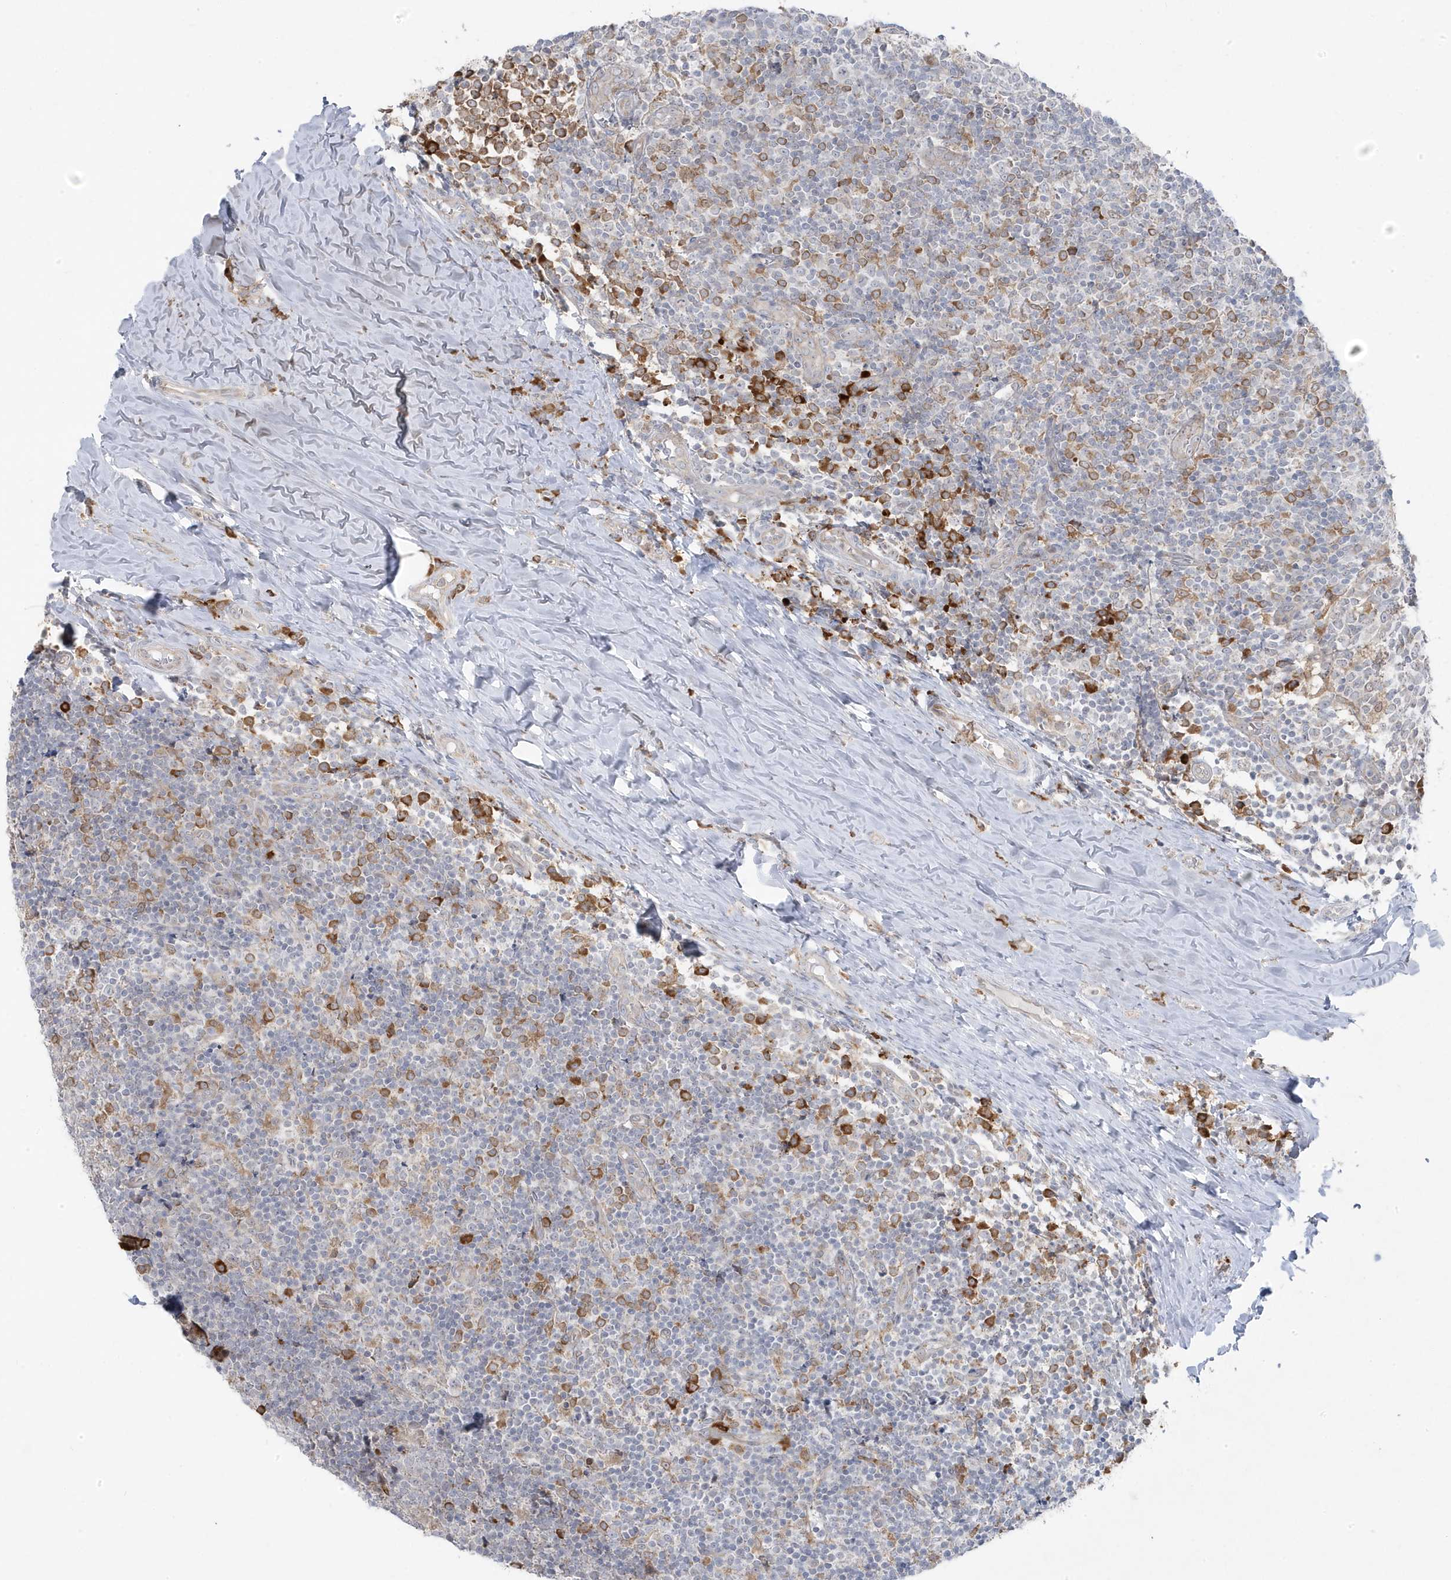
{"staining": {"intensity": "strong", "quantity": "<25%", "location": "cytoplasmic/membranous"}, "tissue": "tonsil", "cell_type": "Germinal center cells", "image_type": "normal", "snomed": [{"axis": "morphology", "description": "Normal tissue, NOS"}, {"axis": "topography", "description": "Tonsil"}], "caption": "Immunohistochemistry micrograph of benign tonsil: tonsil stained using IHC exhibits medium levels of strong protein expression localized specifically in the cytoplasmic/membranous of germinal center cells, appearing as a cytoplasmic/membranous brown color.", "gene": "ZNF654", "patient": {"sex": "female", "age": 19}}